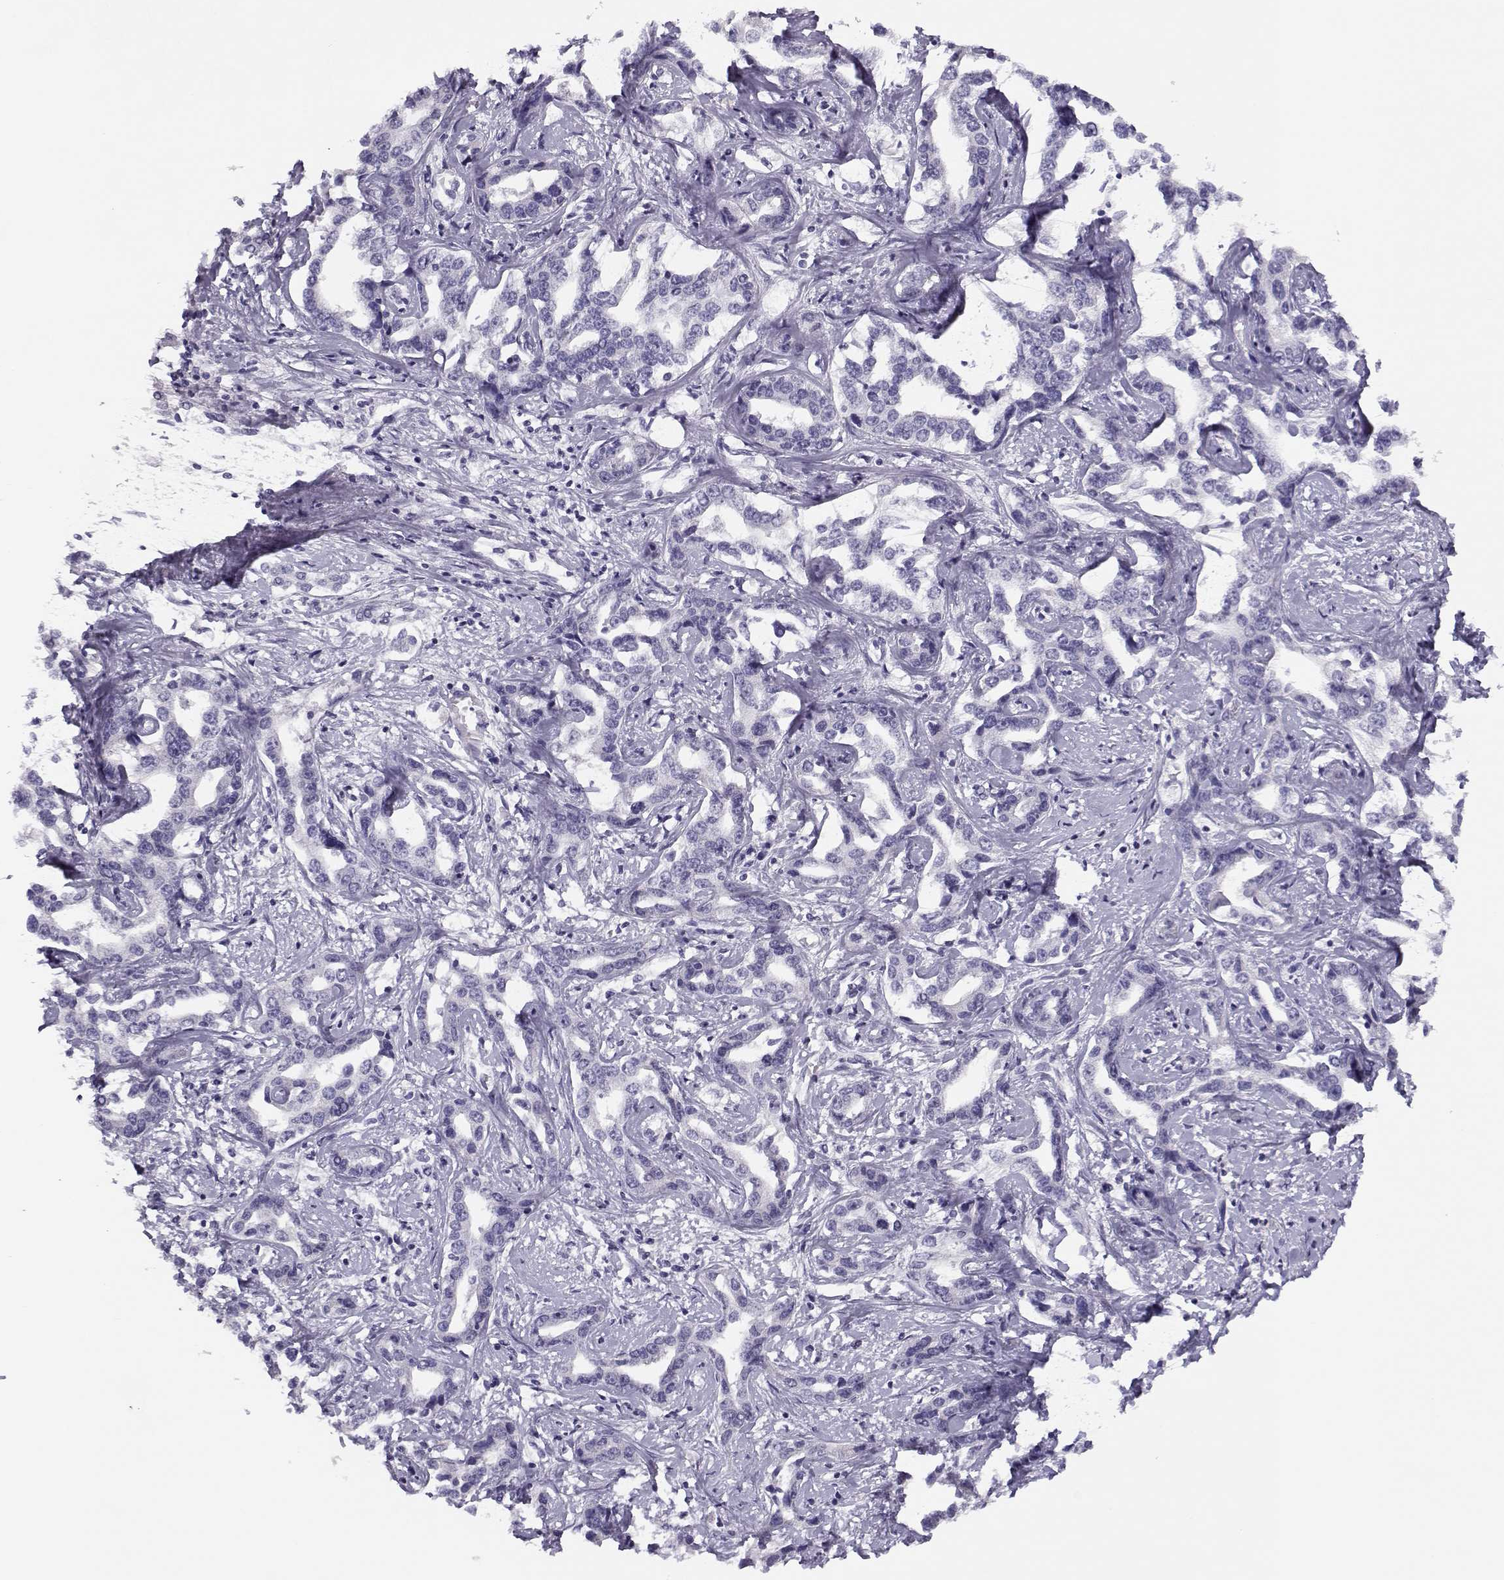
{"staining": {"intensity": "negative", "quantity": "none", "location": "none"}, "tissue": "liver cancer", "cell_type": "Tumor cells", "image_type": "cancer", "snomed": [{"axis": "morphology", "description": "Cholangiocarcinoma"}, {"axis": "topography", "description": "Liver"}], "caption": "Tumor cells are negative for brown protein staining in liver cancer.", "gene": "CFAP77", "patient": {"sex": "male", "age": 59}}